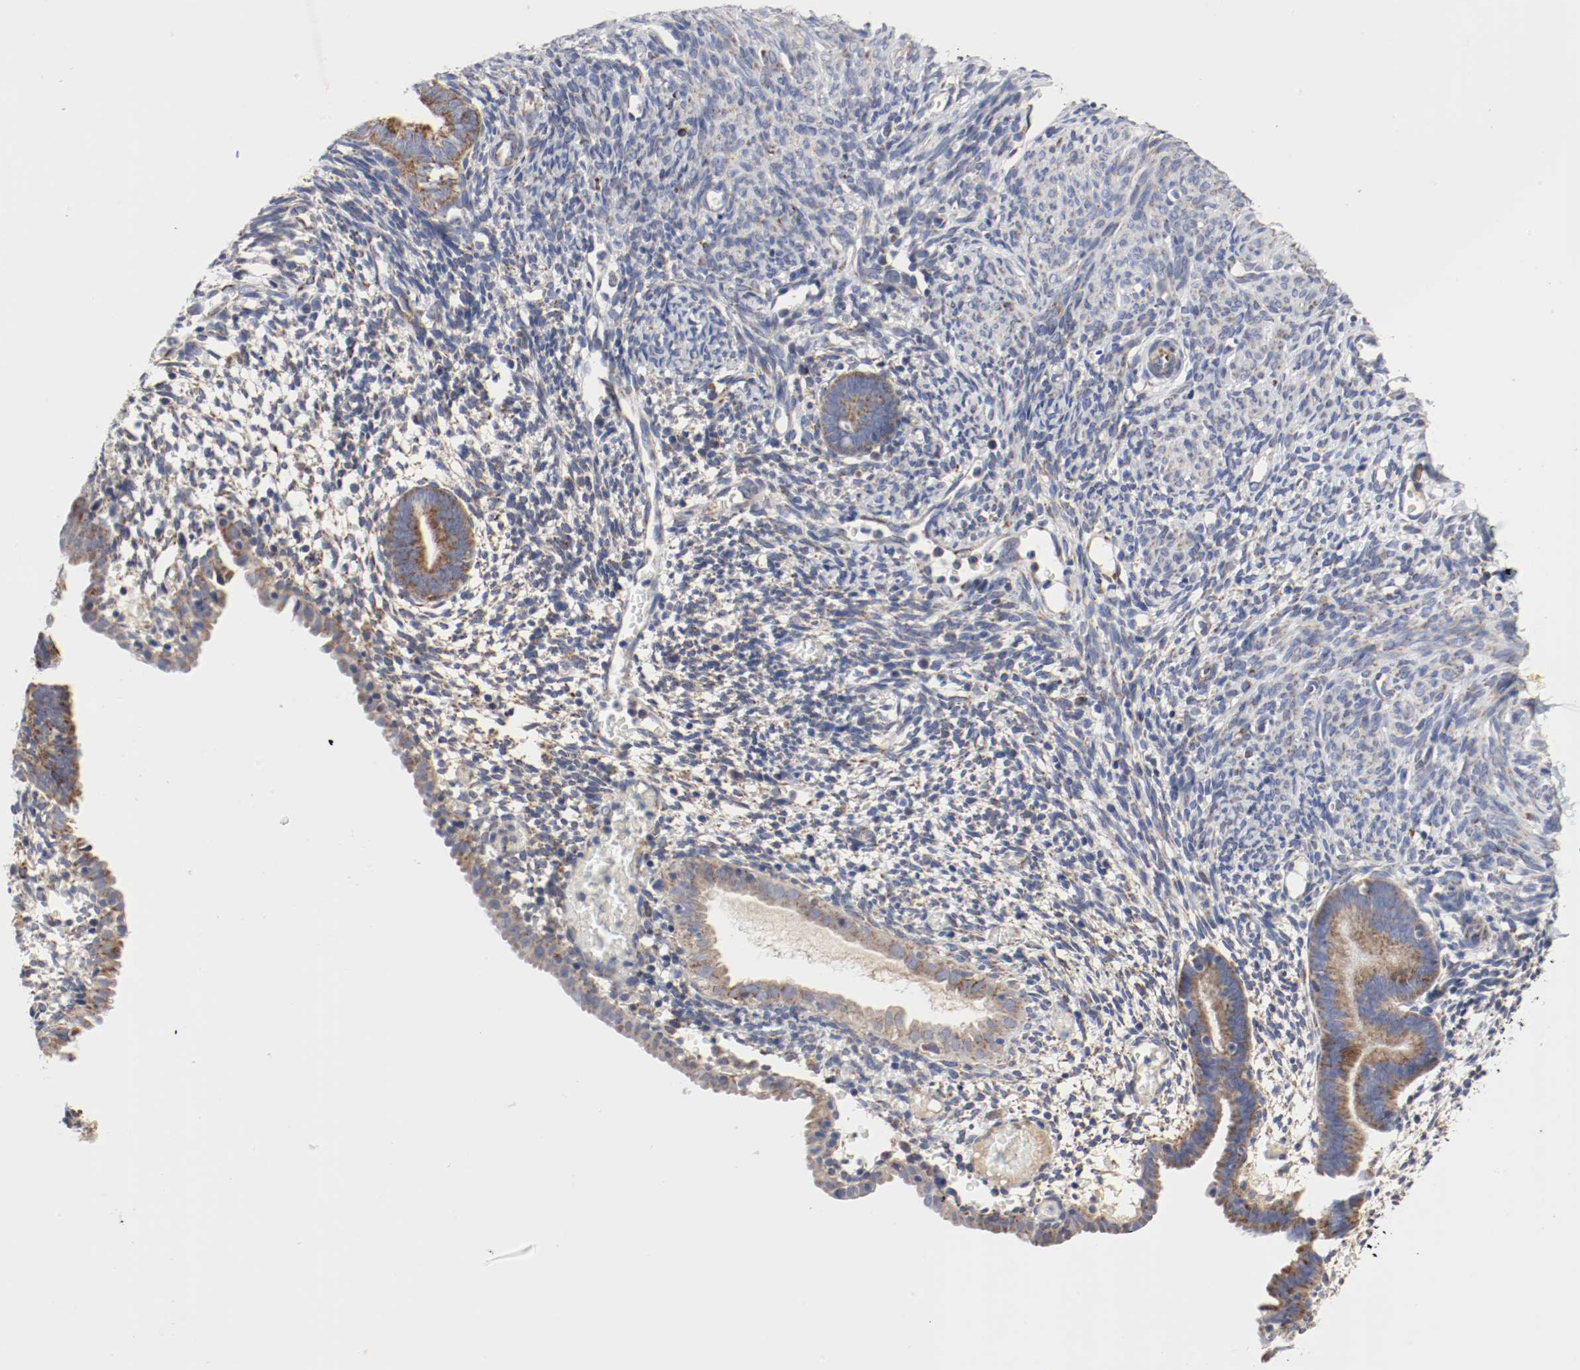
{"staining": {"intensity": "weak", "quantity": "25%-75%", "location": "cytoplasmic/membranous"}, "tissue": "endometrium", "cell_type": "Cells in endometrial stroma", "image_type": "normal", "snomed": [{"axis": "morphology", "description": "Normal tissue, NOS"}, {"axis": "morphology", "description": "Atrophy, NOS"}, {"axis": "topography", "description": "Uterus"}, {"axis": "topography", "description": "Endometrium"}], "caption": "Cells in endometrial stroma display low levels of weak cytoplasmic/membranous staining in approximately 25%-75% of cells in unremarkable human endometrium. Nuclei are stained in blue.", "gene": "AFG3L2", "patient": {"sex": "female", "age": 68}}